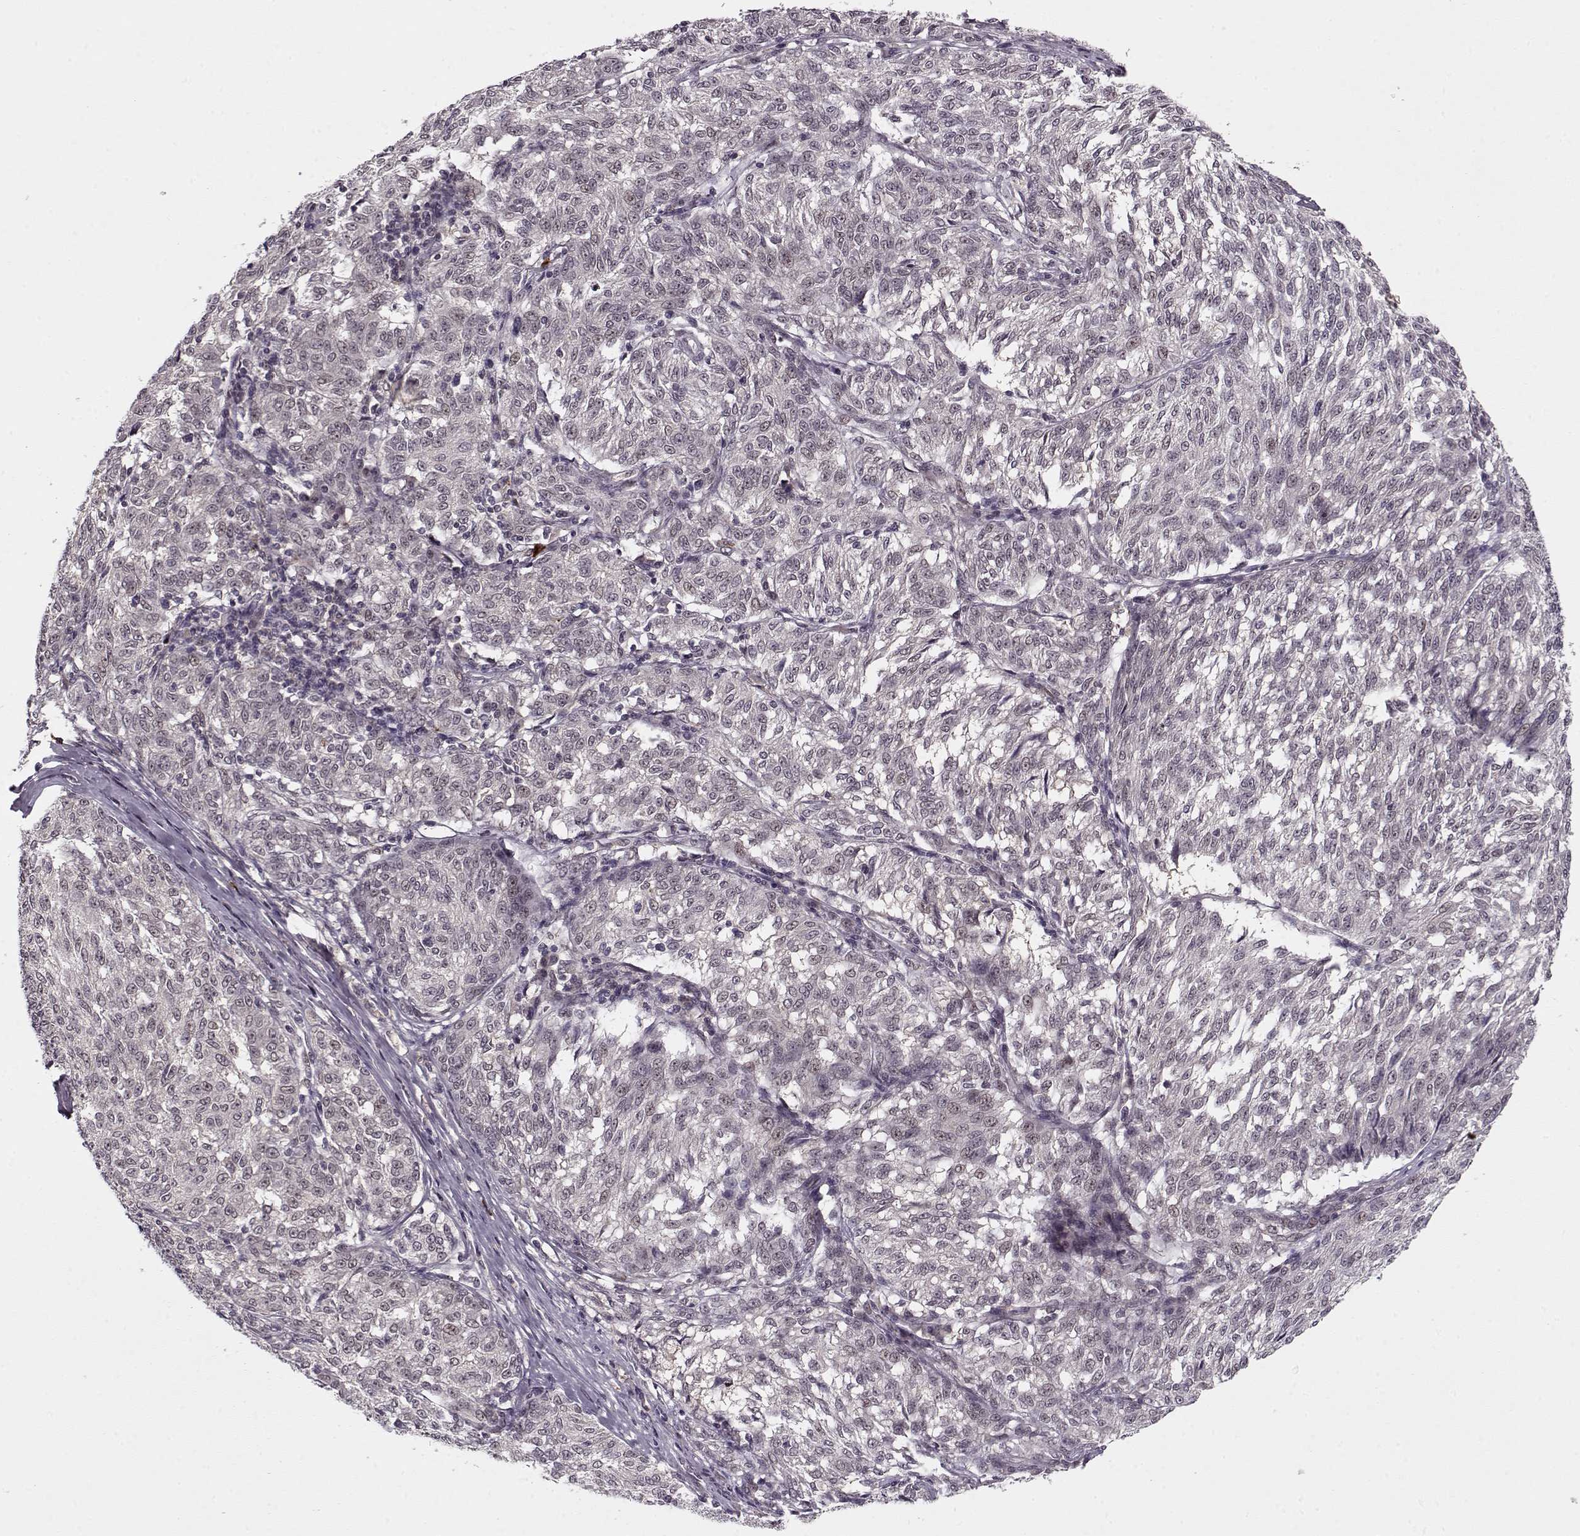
{"staining": {"intensity": "negative", "quantity": "none", "location": "none"}, "tissue": "melanoma", "cell_type": "Tumor cells", "image_type": "cancer", "snomed": [{"axis": "morphology", "description": "Malignant melanoma, NOS"}, {"axis": "topography", "description": "Skin"}], "caption": "Immunohistochemistry photomicrograph of human melanoma stained for a protein (brown), which shows no expression in tumor cells. (Stains: DAB immunohistochemistry with hematoxylin counter stain, Microscopy: brightfield microscopy at high magnification).", "gene": "DENND4B", "patient": {"sex": "female", "age": 72}}